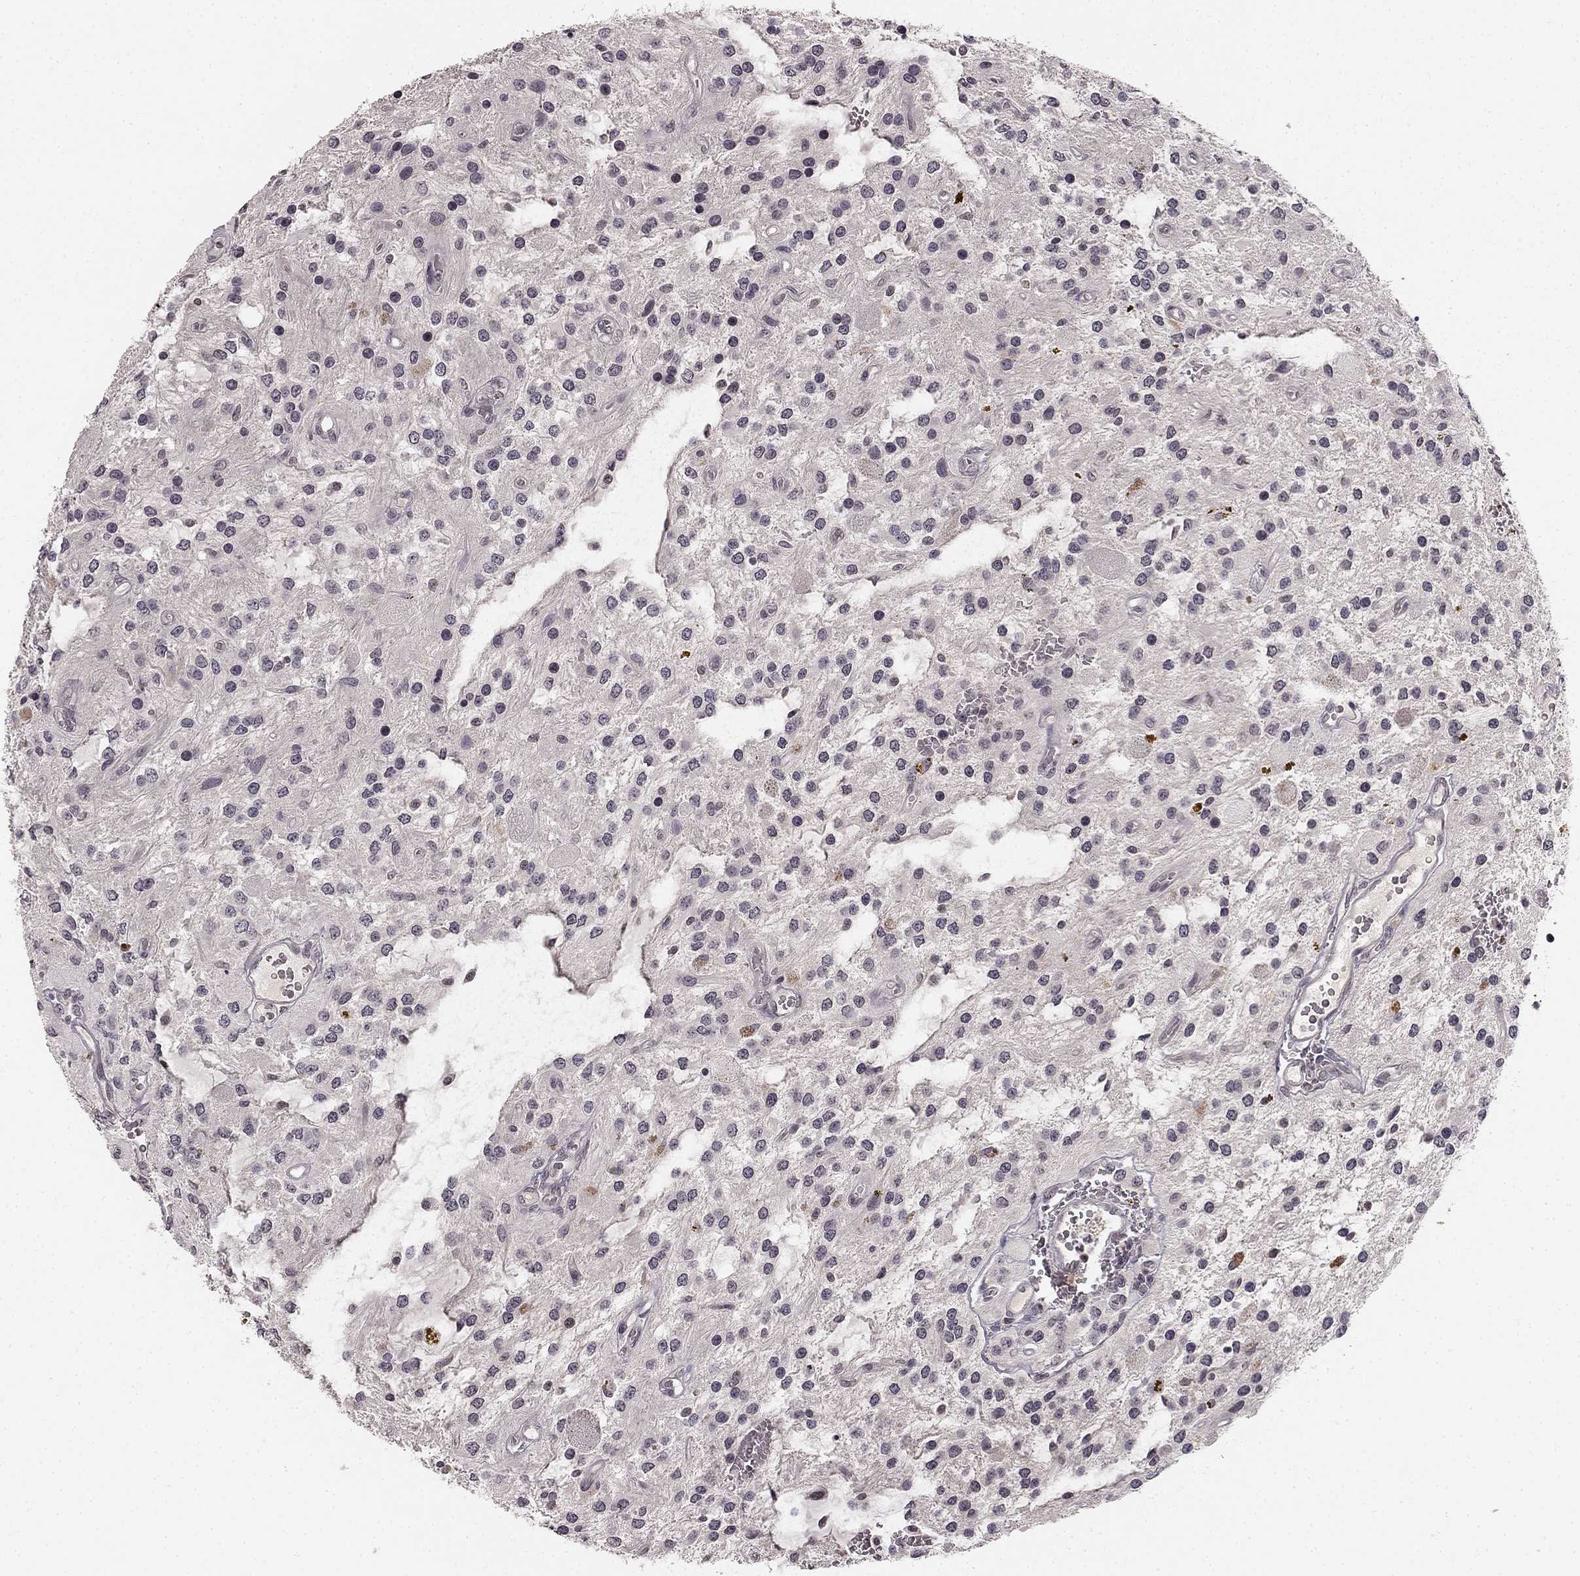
{"staining": {"intensity": "negative", "quantity": "none", "location": "none"}, "tissue": "glioma", "cell_type": "Tumor cells", "image_type": "cancer", "snomed": [{"axis": "morphology", "description": "Glioma, malignant, Low grade"}, {"axis": "topography", "description": "Cerebellum"}], "caption": "This micrograph is of malignant glioma (low-grade) stained with immunohistochemistry (IHC) to label a protein in brown with the nuclei are counter-stained blue. There is no staining in tumor cells.", "gene": "HCN4", "patient": {"sex": "female", "age": 14}}